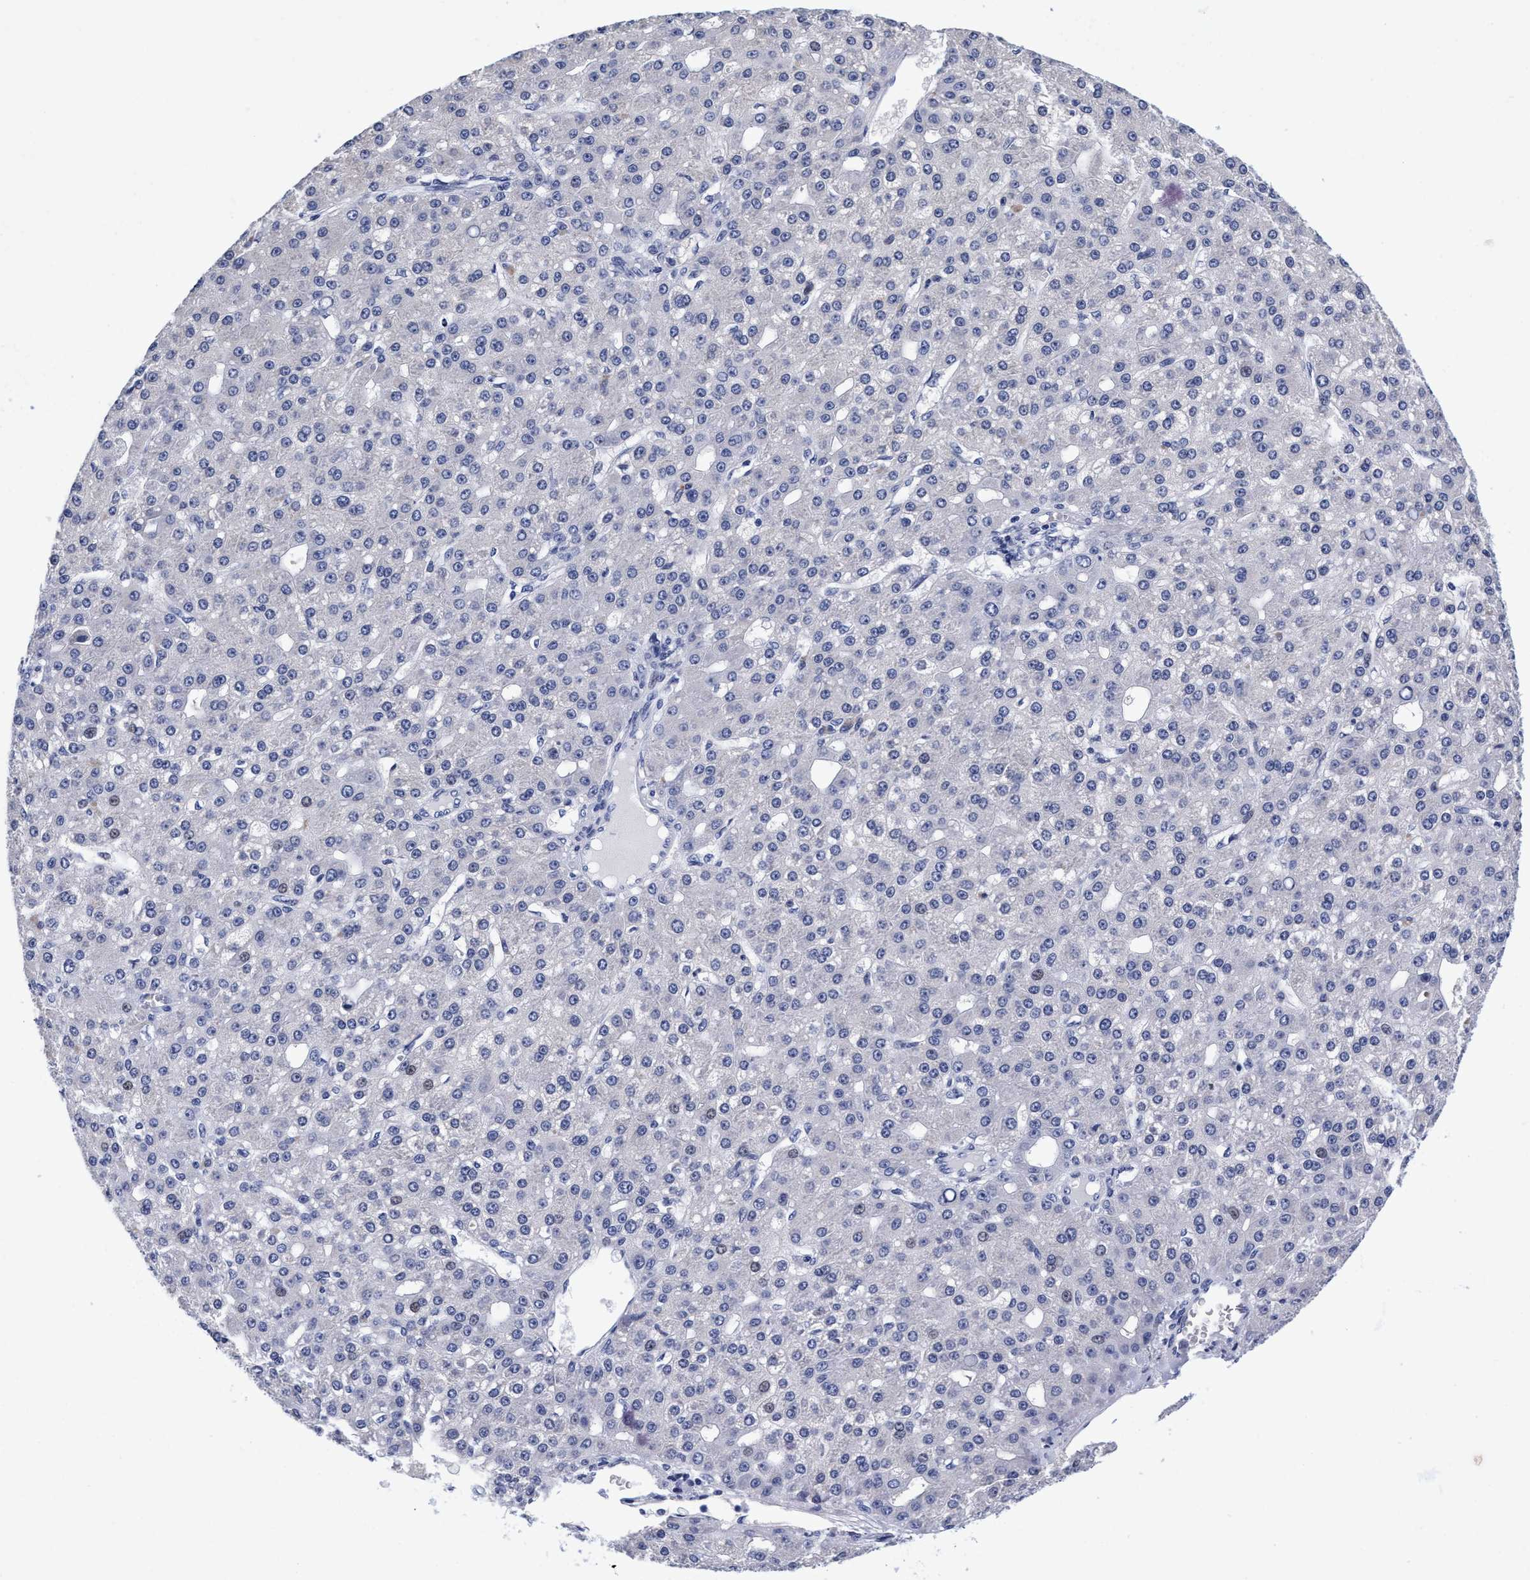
{"staining": {"intensity": "negative", "quantity": "none", "location": "none"}, "tissue": "liver cancer", "cell_type": "Tumor cells", "image_type": "cancer", "snomed": [{"axis": "morphology", "description": "Carcinoma, Hepatocellular, NOS"}, {"axis": "topography", "description": "Liver"}], "caption": "Immunohistochemistry (IHC) of human hepatocellular carcinoma (liver) shows no staining in tumor cells.", "gene": "PLPPR1", "patient": {"sex": "male", "age": 67}}